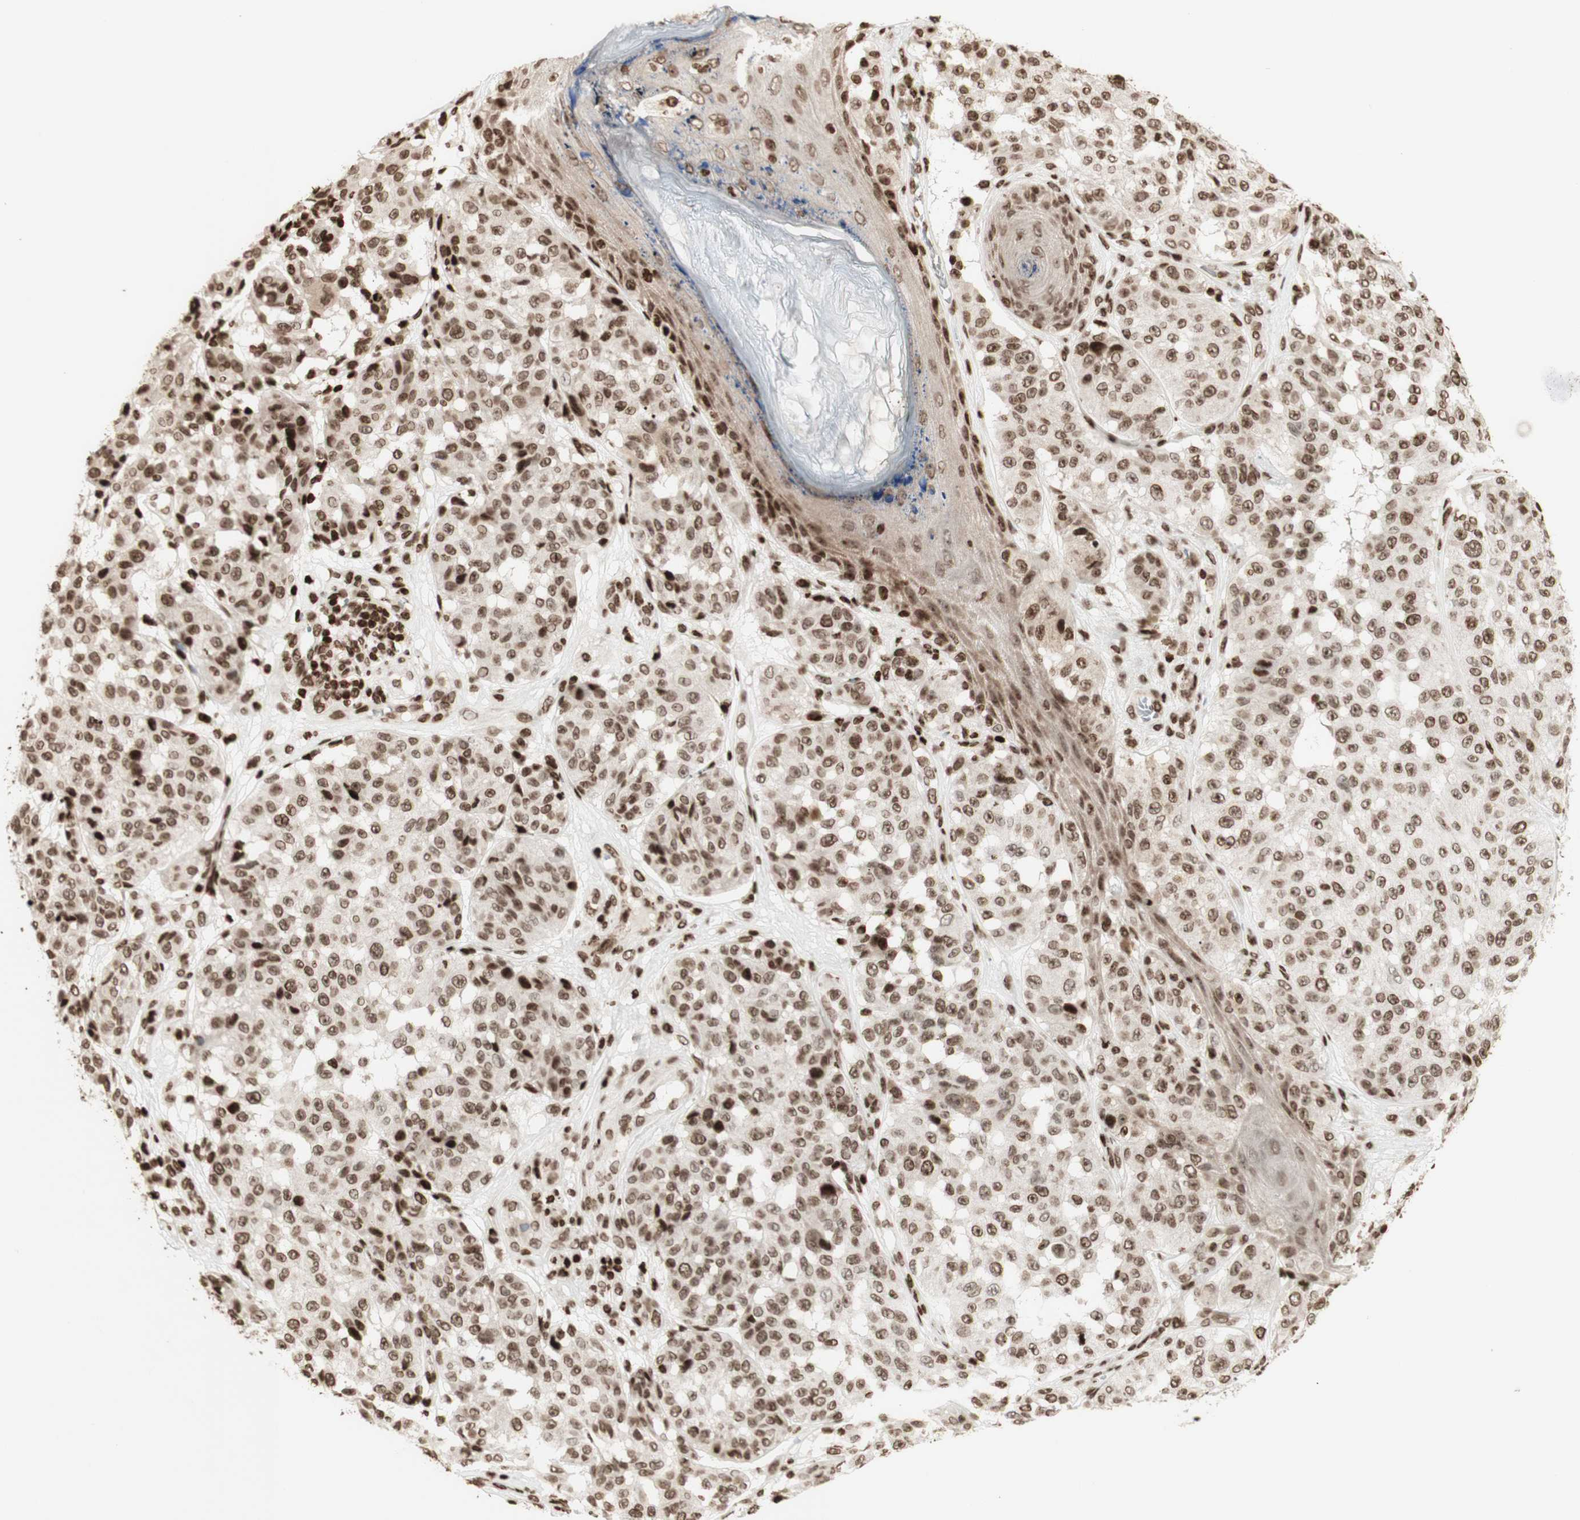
{"staining": {"intensity": "strong", "quantity": ">75%", "location": "nuclear"}, "tissue": "melanoma", "cell_type": "Tumor cells", "image_type": "cancer", "snomed": [{"axis": "morphology", "description": "Malignant melanoma, NOS"}, {"axis": "topography", "description": "Skin"}], "caption": "A high-resolution histopathology image shows IHC staining of melanoma, which reveals strong nuclear positivity in about >75% of tumor cells.", "gene": "NCAPD2", "patient": {"sex": "female", "age": 46}}